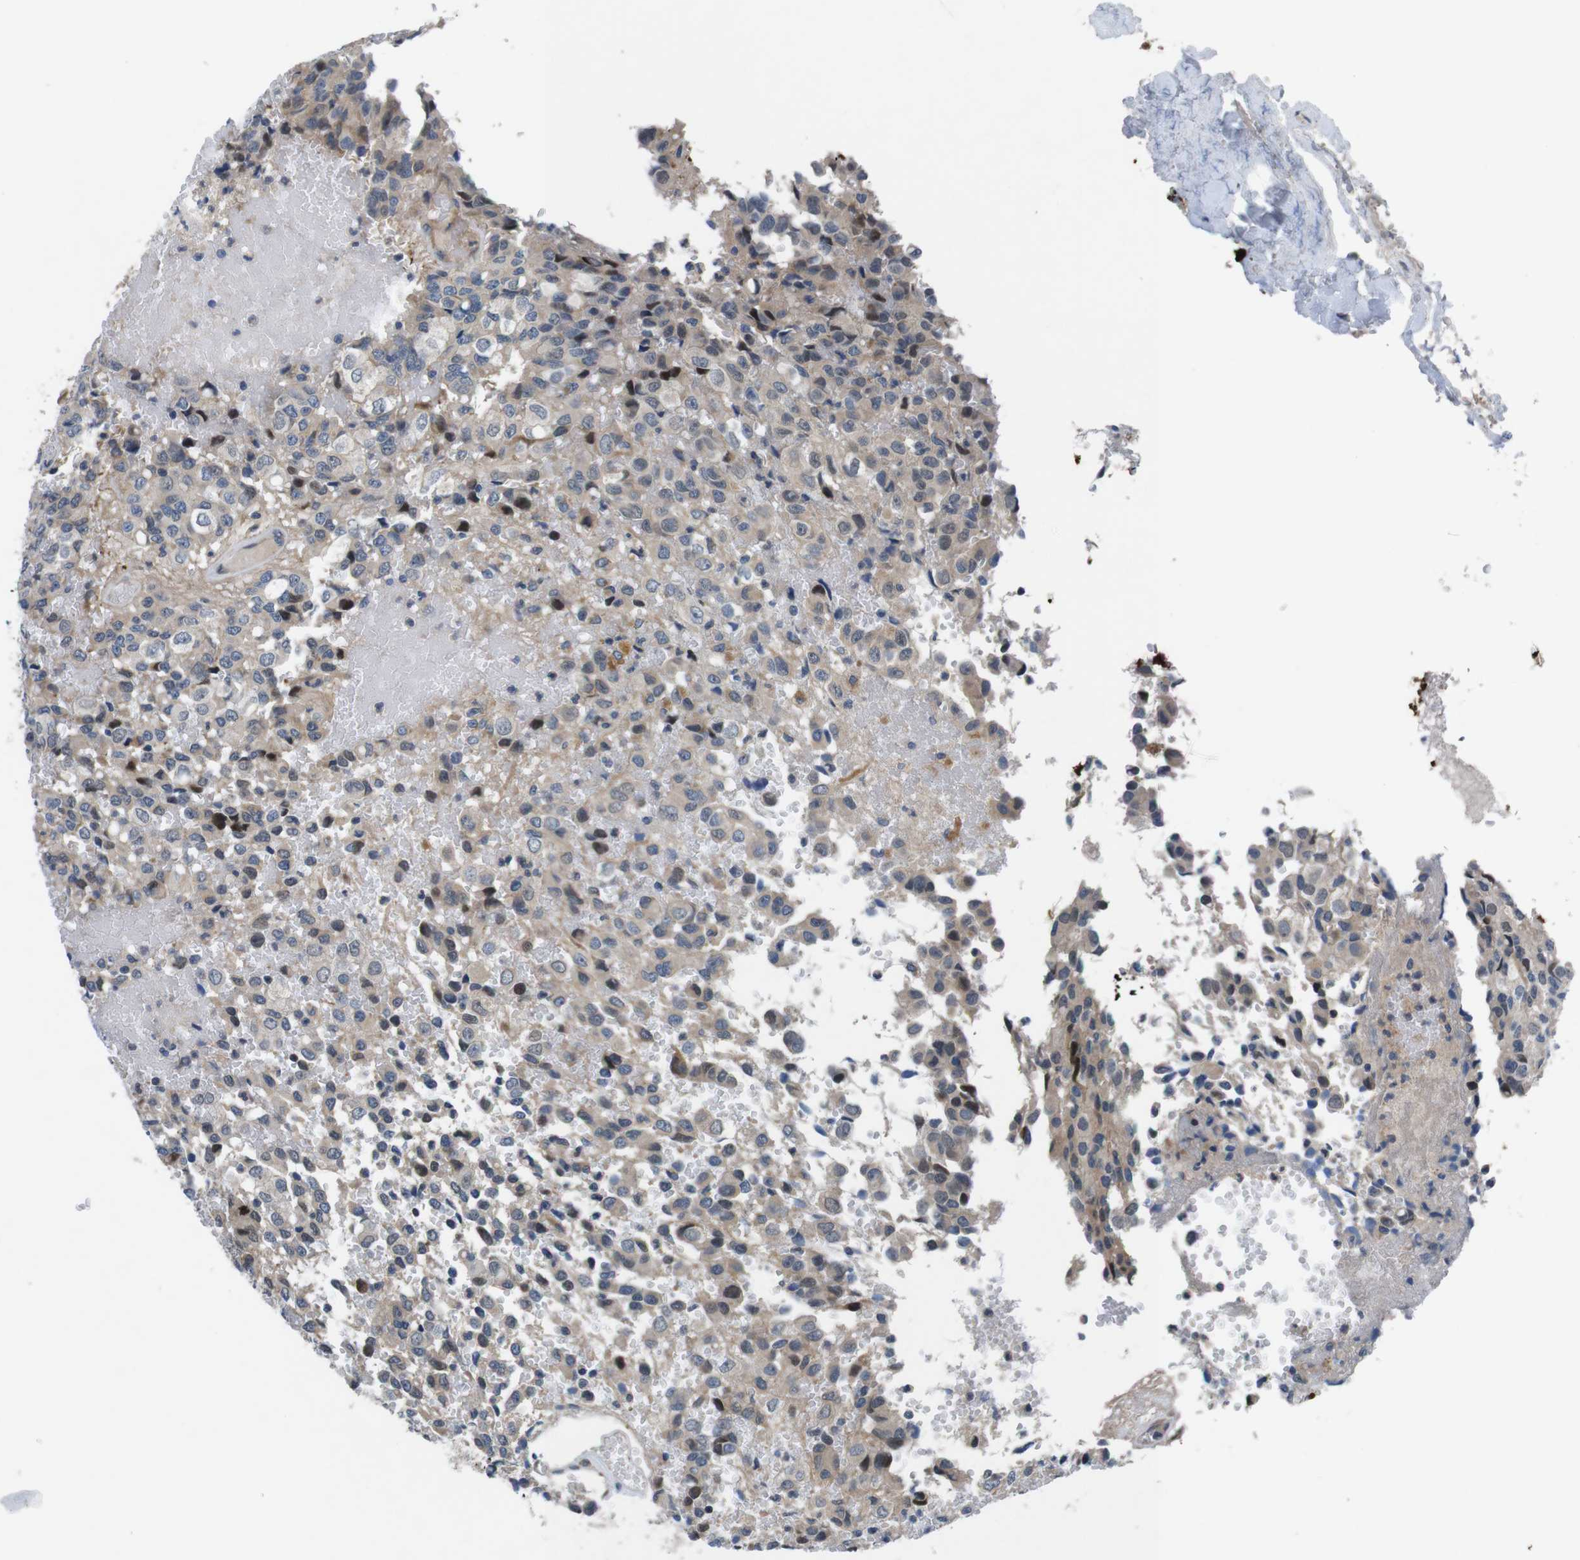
{"staining": {"intensity": "weak", "quantity": "25%-75%", "location": "cytoplasmic/membranous"}, "tissue": "glioma", "cell_type": "Tumor cells", "image_type": "cancer", "snomed": [{"axis": "morphology", "description": "Glioma, malignant, High grade"}, {"axis": "topography", "description": "Brain"}], "caption": "A low amount of weak cytoplasmic/membranous expression is seen in about 25%-75% of tumor cells in malignant glioma (high-grade) tissue.", "gene": "JAK1", "patient": {"sex": "male", "age": 32}}